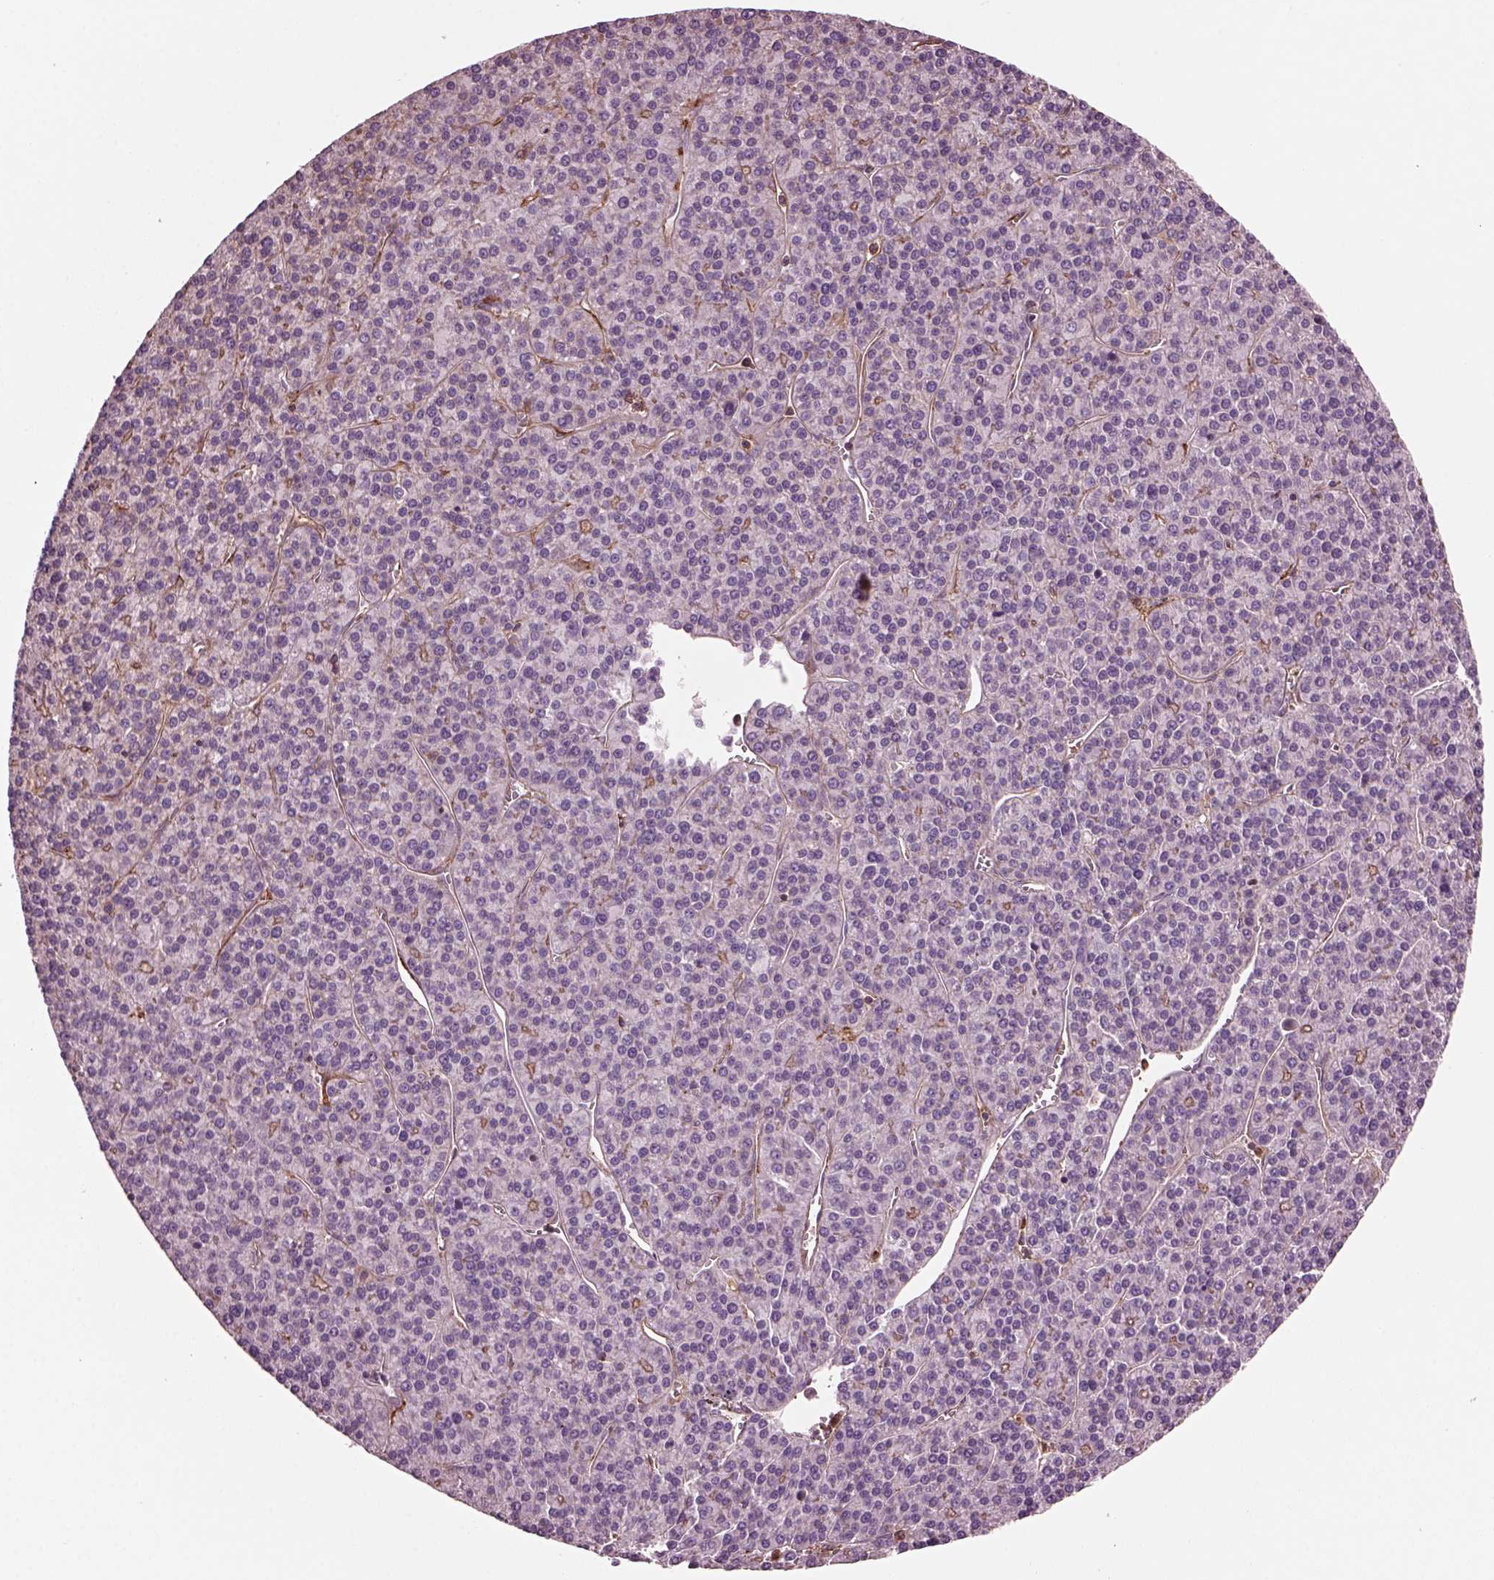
{"staining": {"intensity": "weak", "quantity": "25%-75%", "location": "cytoplasmic/membranous"}, "tissue": "liver cancer", "cell_type": "Tumor cells", "image_type": "cancer", "snomed": [{"axis": "morphology", "description": "Carcinoma, Hepatocellular, NOS"}, {"axis": "topography", "description": "Liver"}], "caption": "Liver cancer stained for a protein (brown) demonstrates weak cytoplasmic/membranous positive positivity in about 25%-75% of tumor cells.", "gene": "MYL6", "patient": {"sex": "female", "age": 58}}